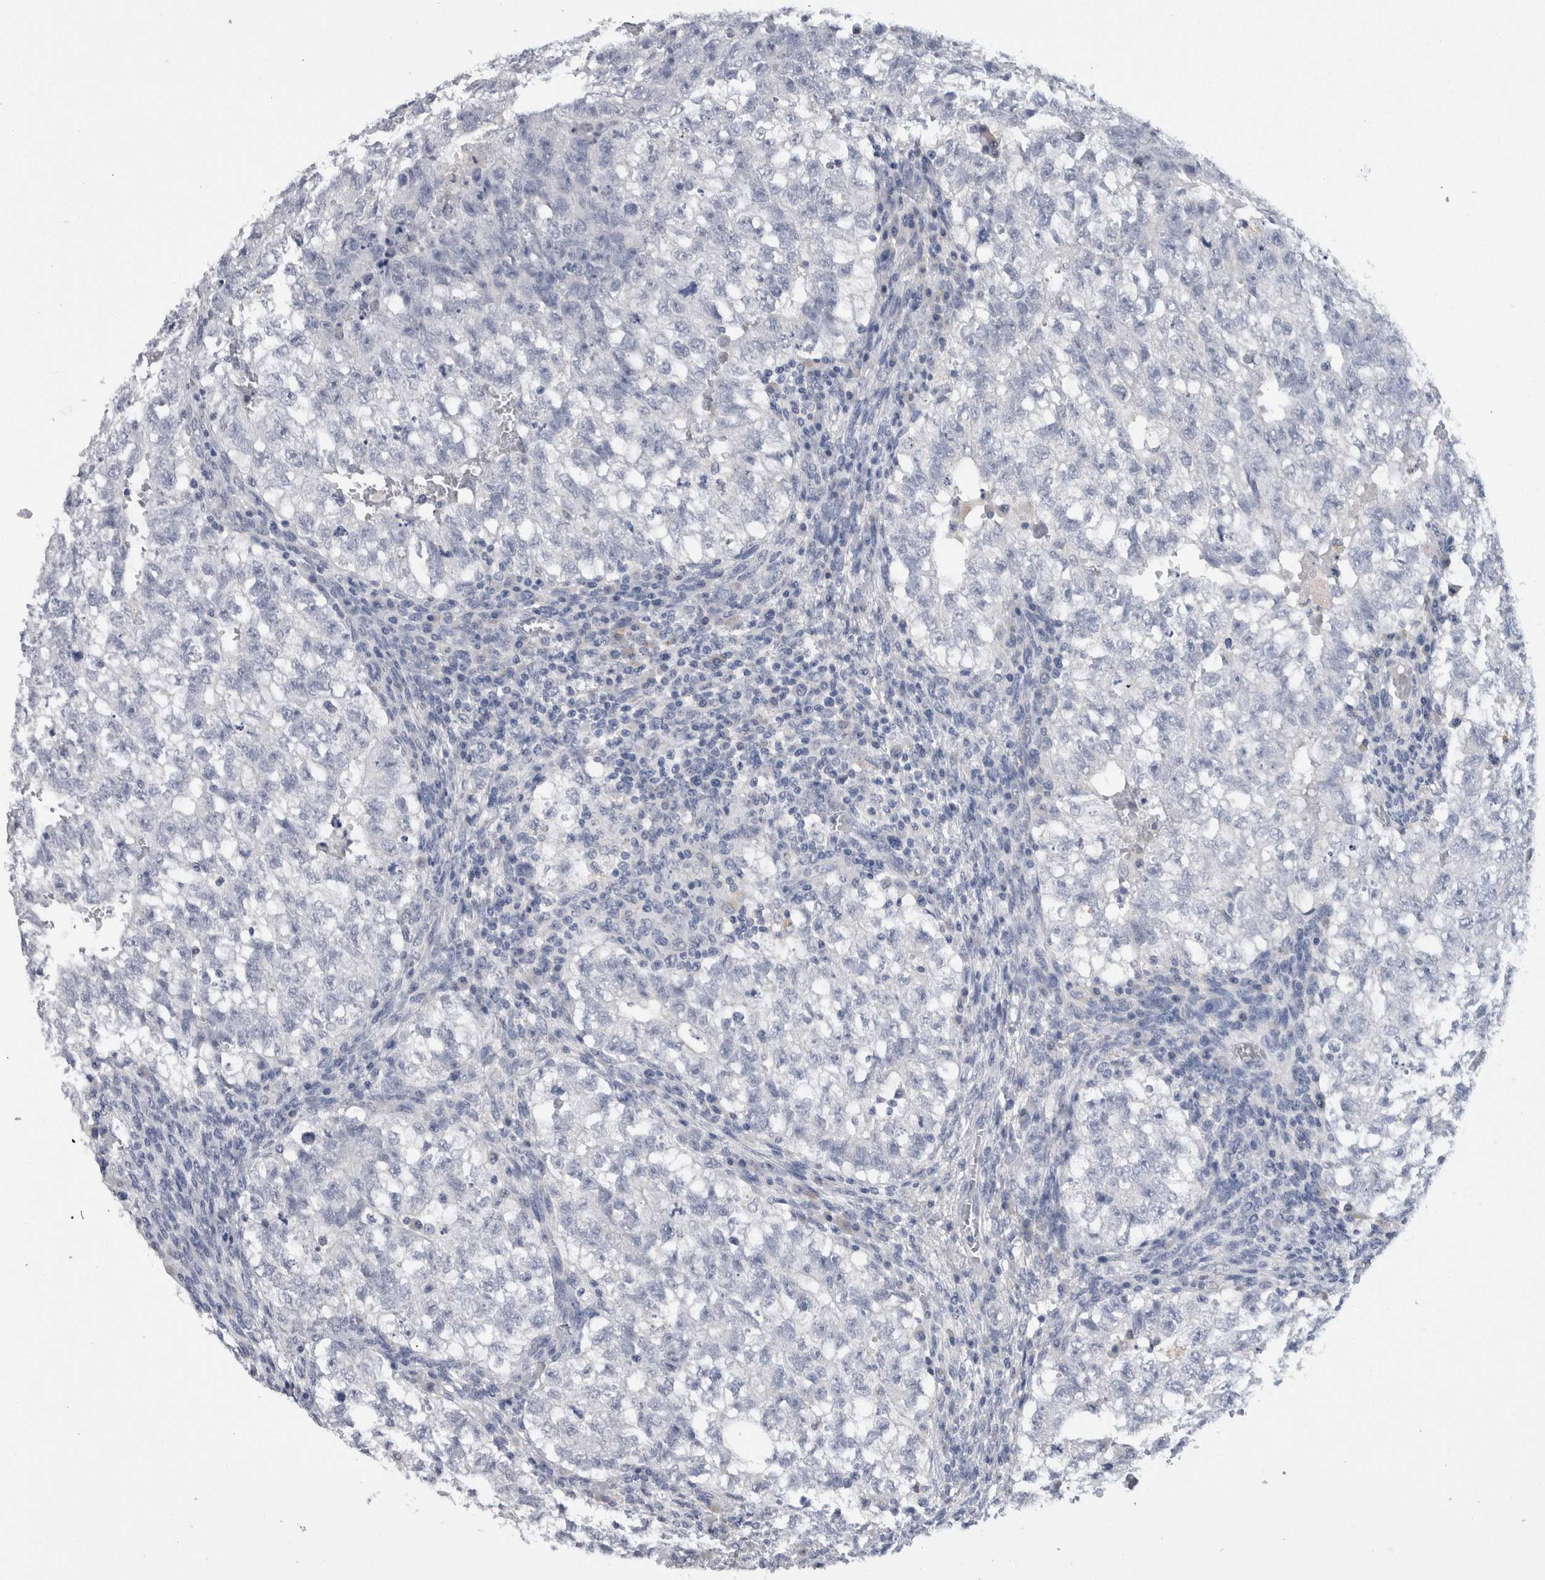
{"staining": {"intensity": "negative", "quantity": "none", "location": "none"}, "tissue": "testis cancer", "cell_type": "Tumor cells", "image_type": "cancer", "snomed": [{"axis": "morphology", "description": "Seminoma, NOS"}, {"axis": "morphology", "description": "Carcinoma, Embryonal, NOS"}, {"axis": "topography", "description": "Testis"}], "caption": "Testis cancer stained for a protein using immunohistochemistry (IHC) demonstrates no staining tumor cells.", "gene": "CD63", "patient": {"sex": "male", "age": 38}}